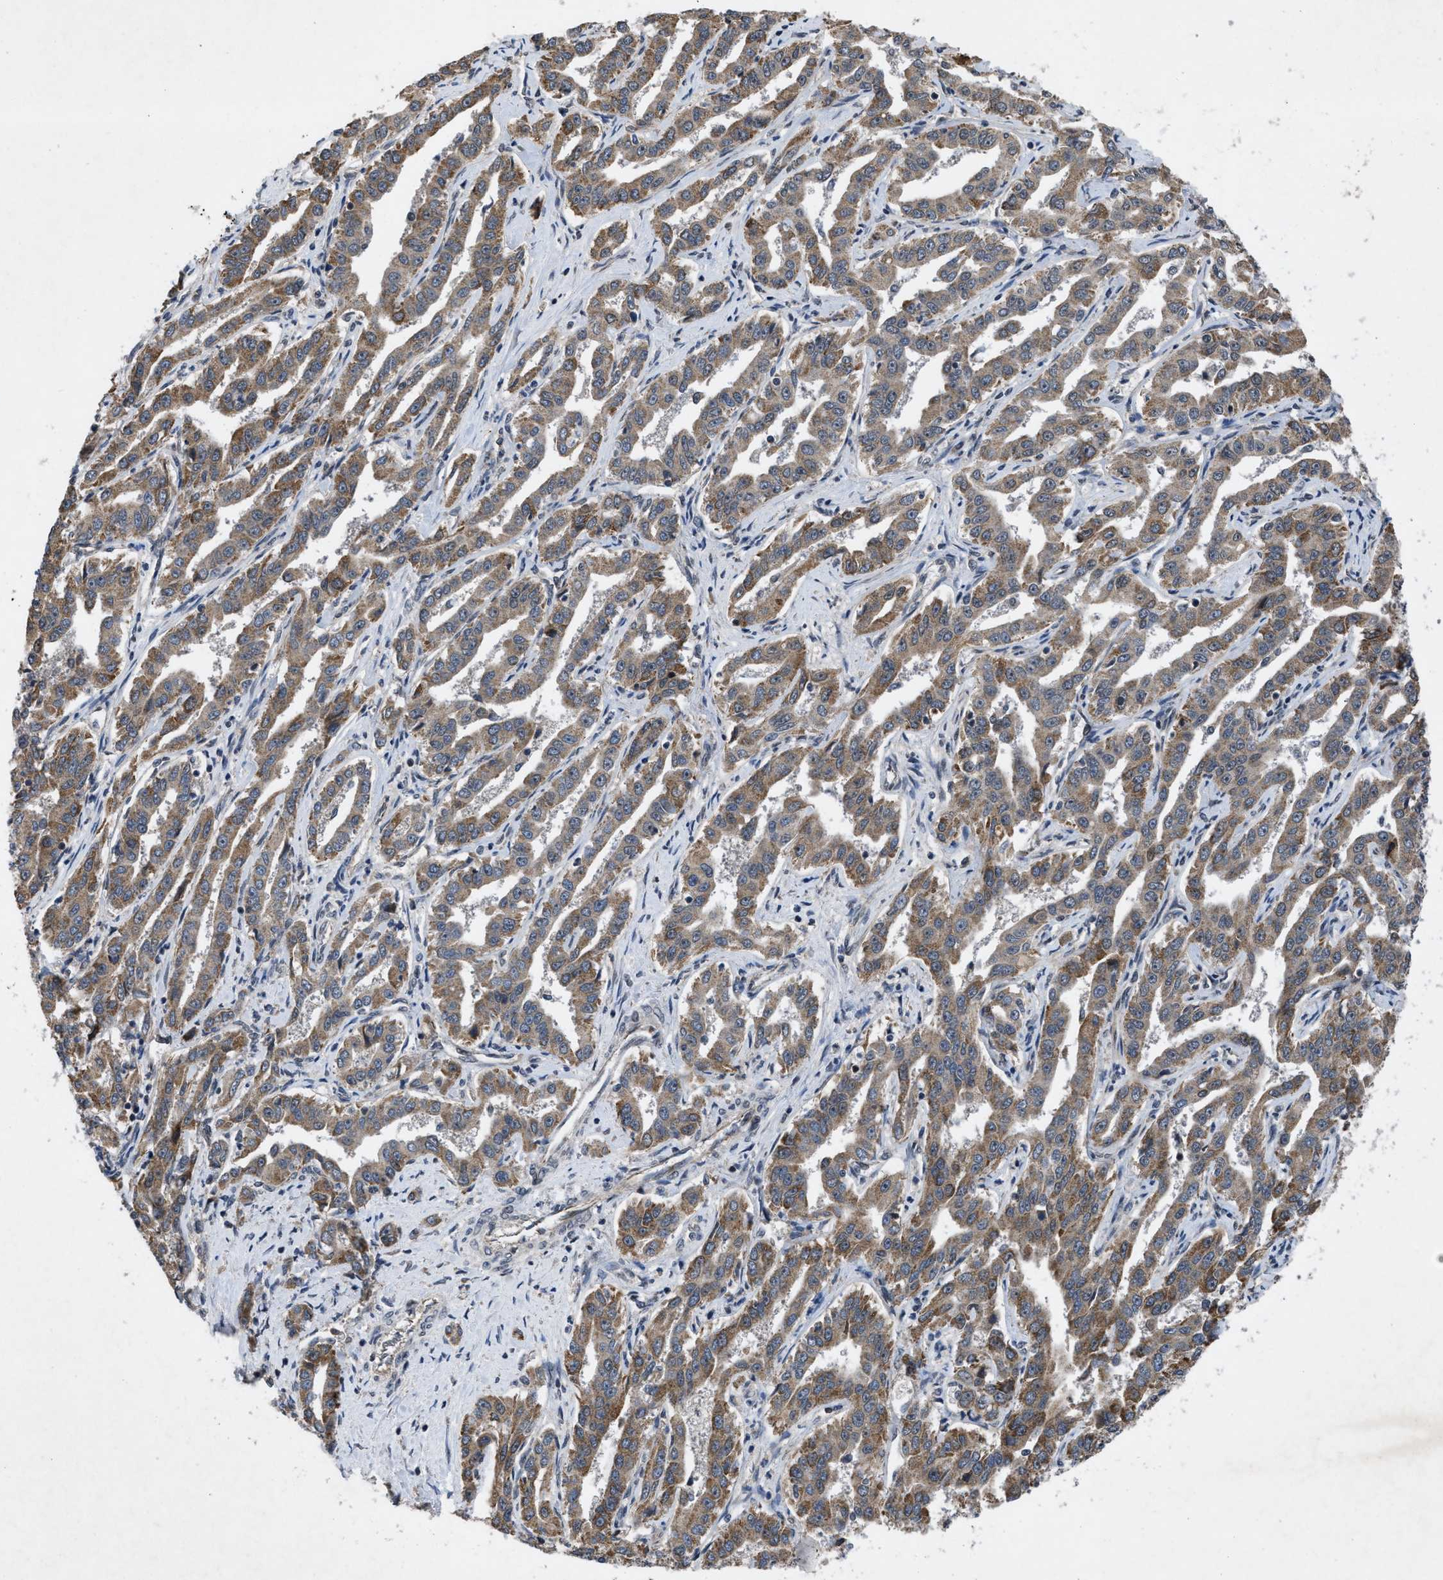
{"staining": {"intensity": "moderate", "quantity": ">75%", "location": "cytoplasmic/membranous"}, "tissue": "liver cancer", "cell_type": "Tumor cells", "image_type": "cancer", "snomed": [{"axis": "morphology", "description": "Cholangiocarcinoma"}, {"axis": "topography", "description": "Liver"}], "caption": "A high-resolution image shows immunohistochemistry staining of liver cholangiocarcinoma, which demonstrates moderate cytoplasmic/membranous positivity in approximately >75% of tumor cells.", "gene": "ZNHIT1", "patient": {"sex": "male", "age": 59}}